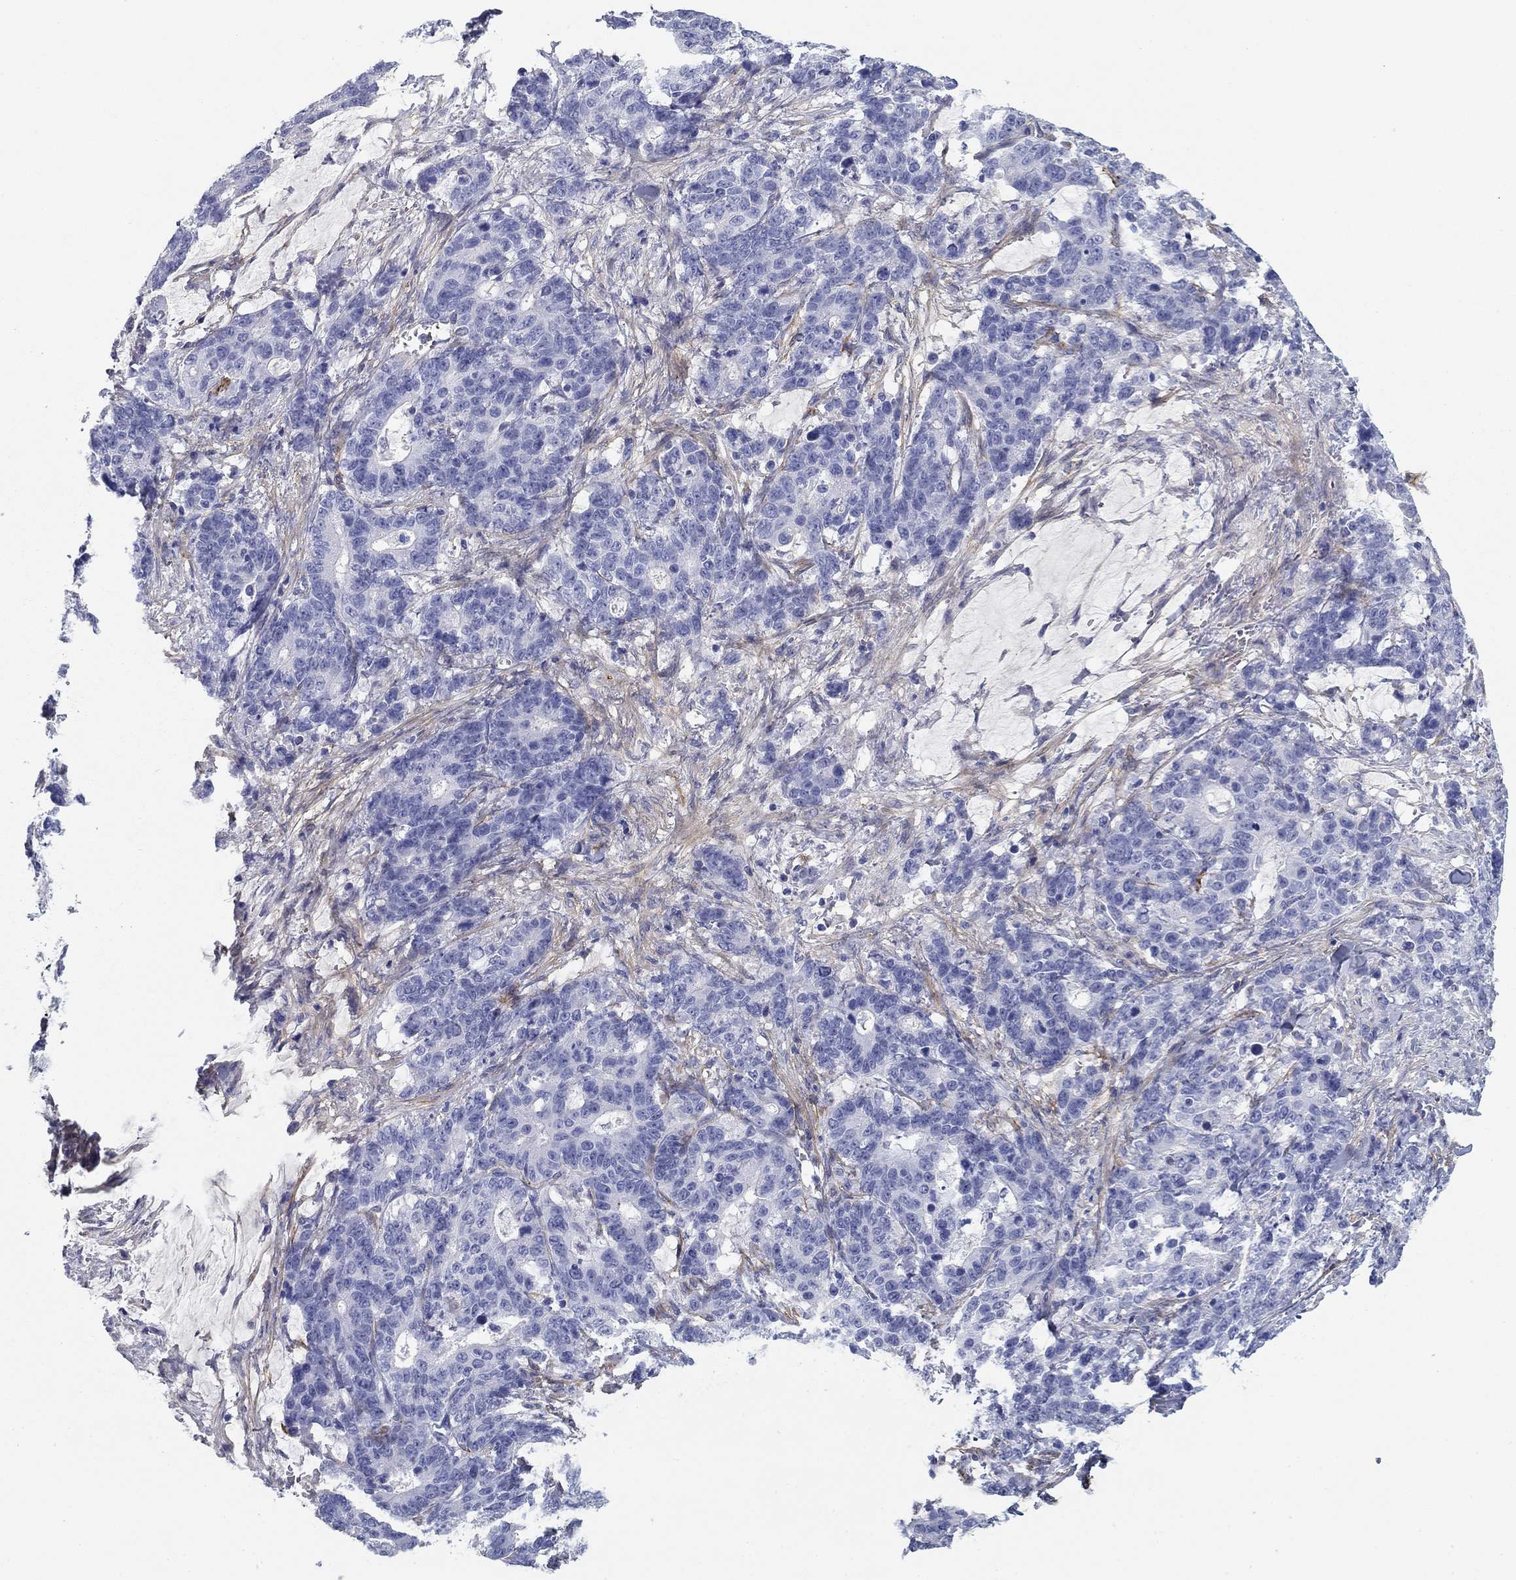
{"staining": {"intensity": "negative", "quantity": "none", "location": "none"}, "tissue": "stomach cancer", "cell_type": "Tumor cells", "image_type": "cancer", "snomed": [{"axis": "morphology", "description": "Normal tissue, NOS"}, {"axis": "morphology", "description": "Adenocarcinoma, NOS"}, {"axis": "topography", "description": "Stomach"}], "caption": "Histopathology image shows no significant protein expression in tumor cells of stomach adenocarcinoma.", "gene": "GPC1", "patient": {"sex": "female", "age": 64}}